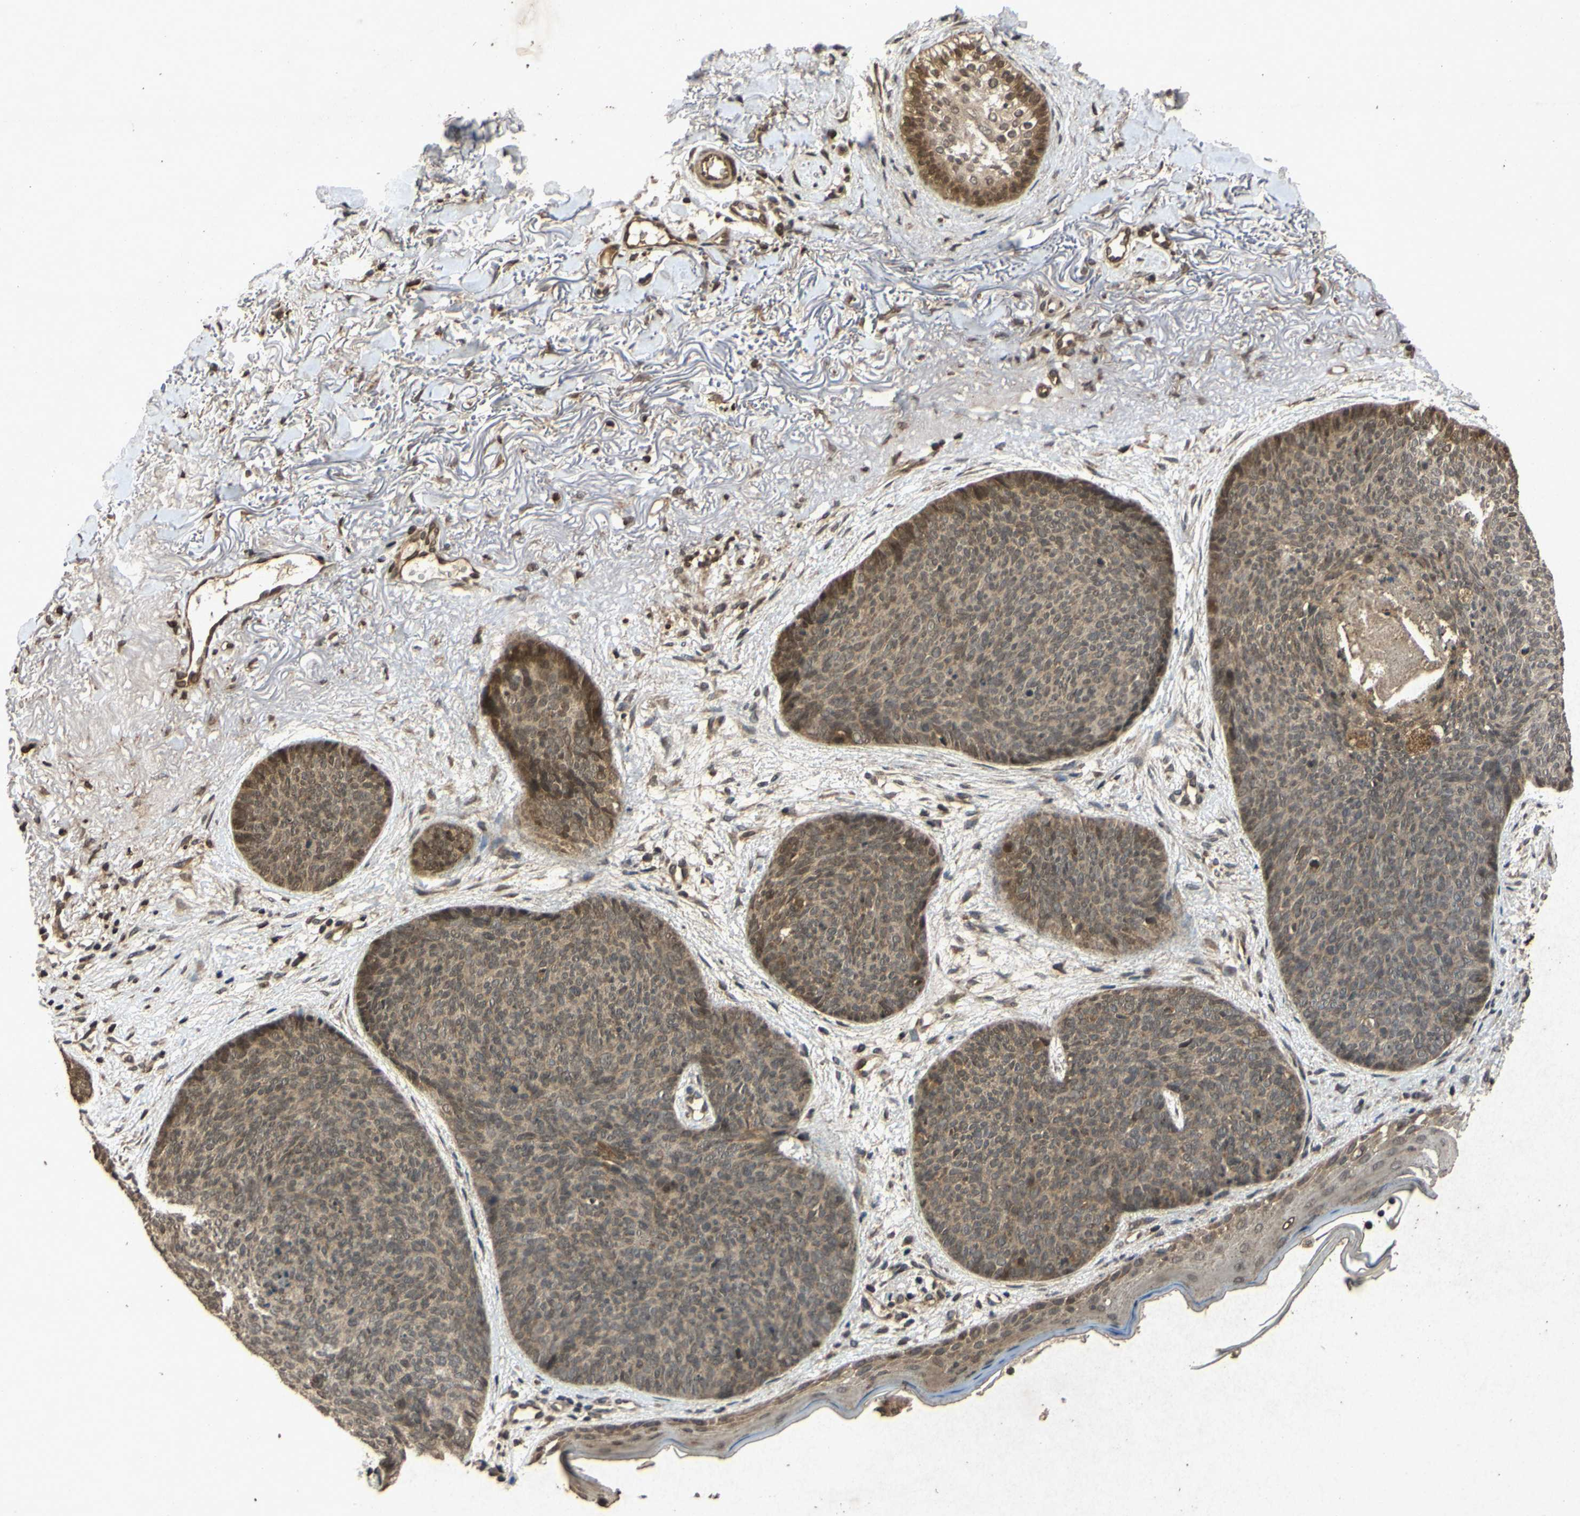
{"staining": {"intensity": "moderate", "quantity": ">75%", "location": "cytoplasmic/membranous,nuclear"}, "tissue": "skin cancer", "cell_type": "Tumor cells", "image_type": "cancer", "snomed": [{"axis": "morphology", "description": "Normal tissue, NOS"}, {"axis": "morphology", "description": "Basal cell carcinoma"}, {"axis": "topography", "description": "Skin"}], "caption": "This photomicrograph shows skin cancer stained with immunohistochemistry to label a protein in brown. The cytoplasmic/membranous and nuclear of tumor cells show moderate positivity for the protein. Nuclei are counter-stained blue.", "gene": "ATP6V1H", "patient": {"sex": "female", "age": 70}}